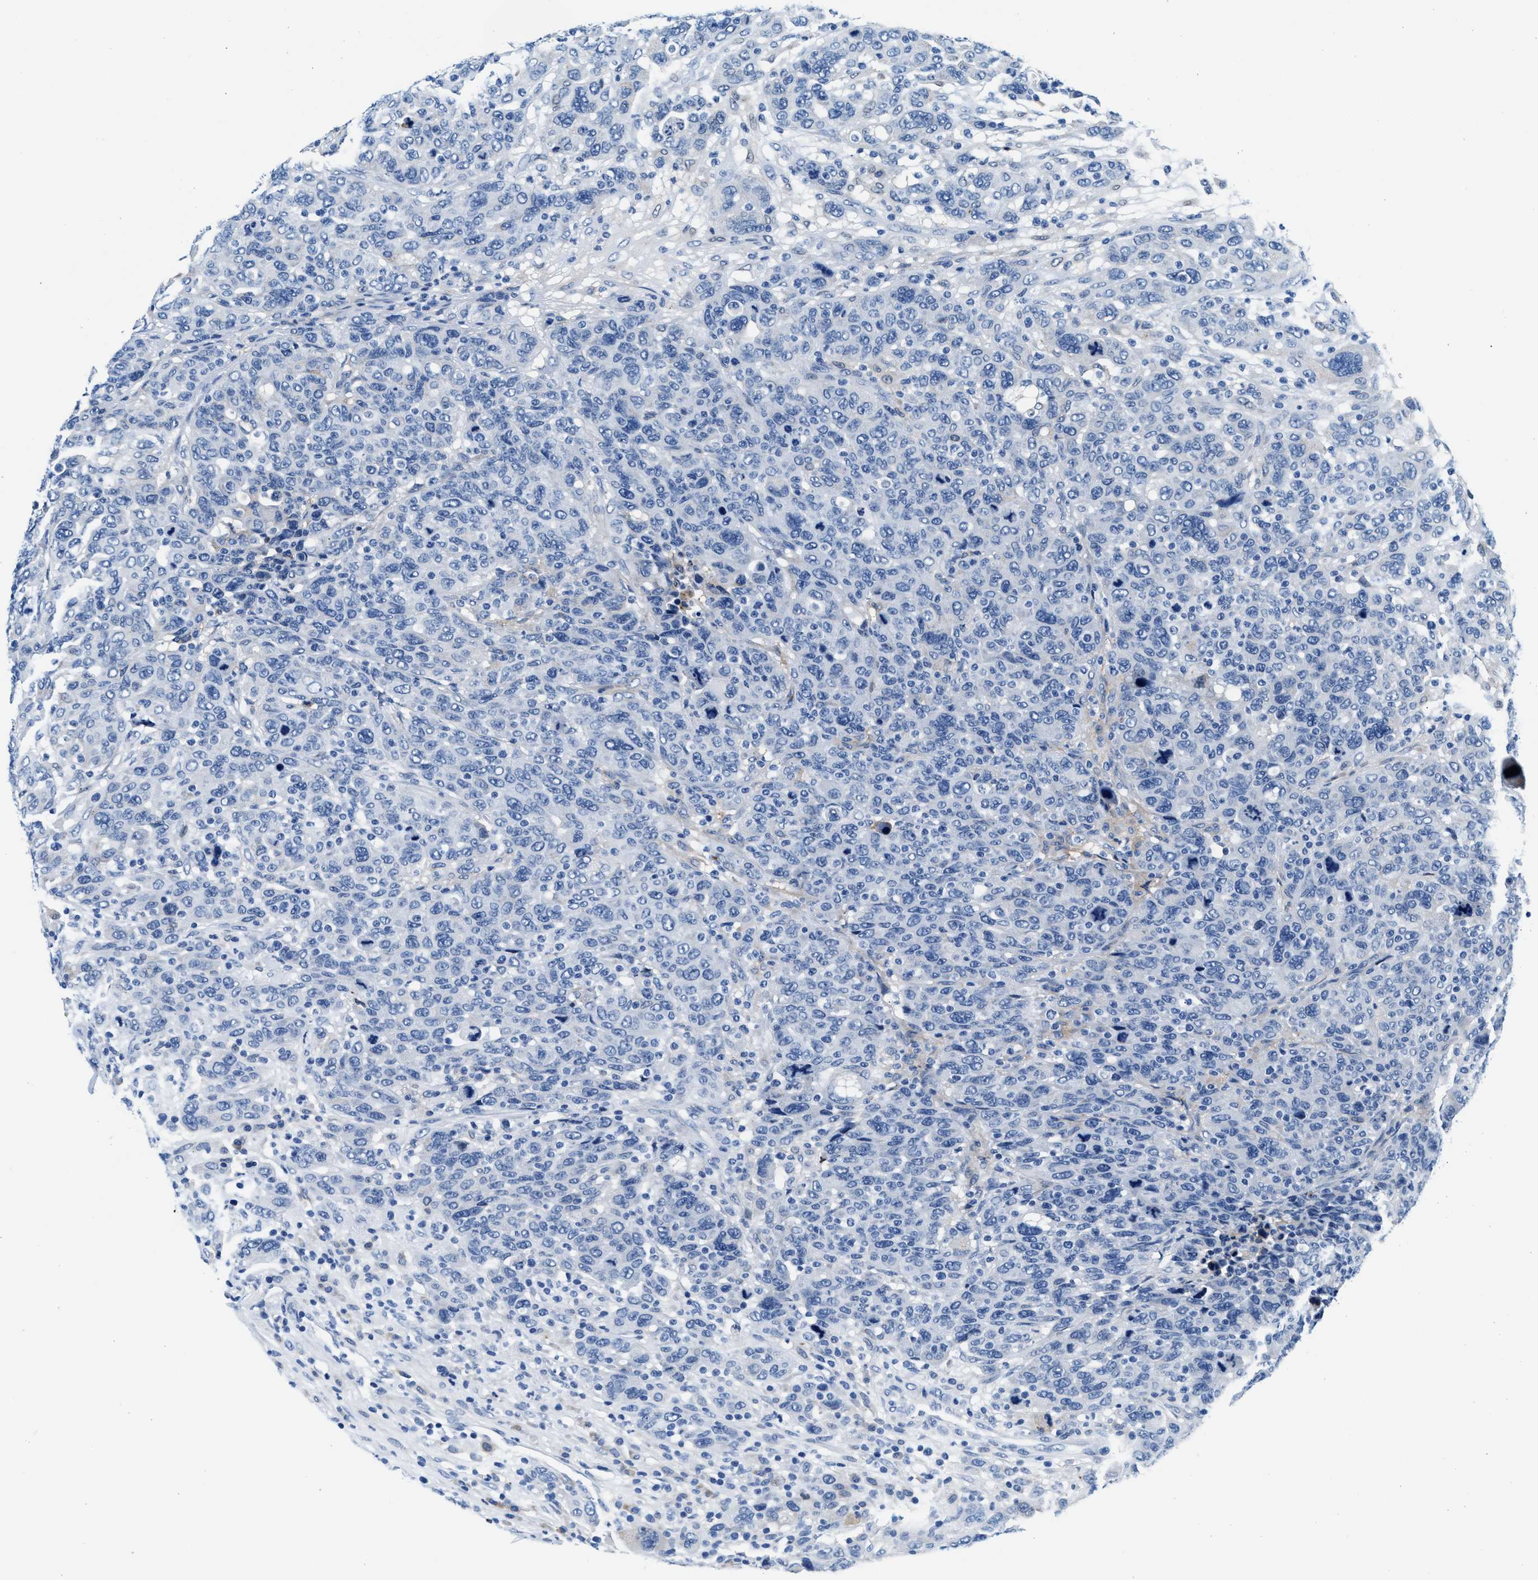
{"staining": {"intensity": "negative", "quantity": "none", "location": "none"}, "tissue": "breast cancer", "cell_type": "Tumor cells", "image_type": "cancer", "snomed": [{"axis": "morphology", "description": "Duct carcinoma"}, {"axis": "topography", "description": "Breast"}], "caption": "An IHC histopathology image of infiltrating ductal carcinoma (breast) is shown. There is no staining in tumor cells of infiltrating ductal carcinoma (breast).", "gene": "SLFN11", "patient": {"sex": "female", "age": 37}}